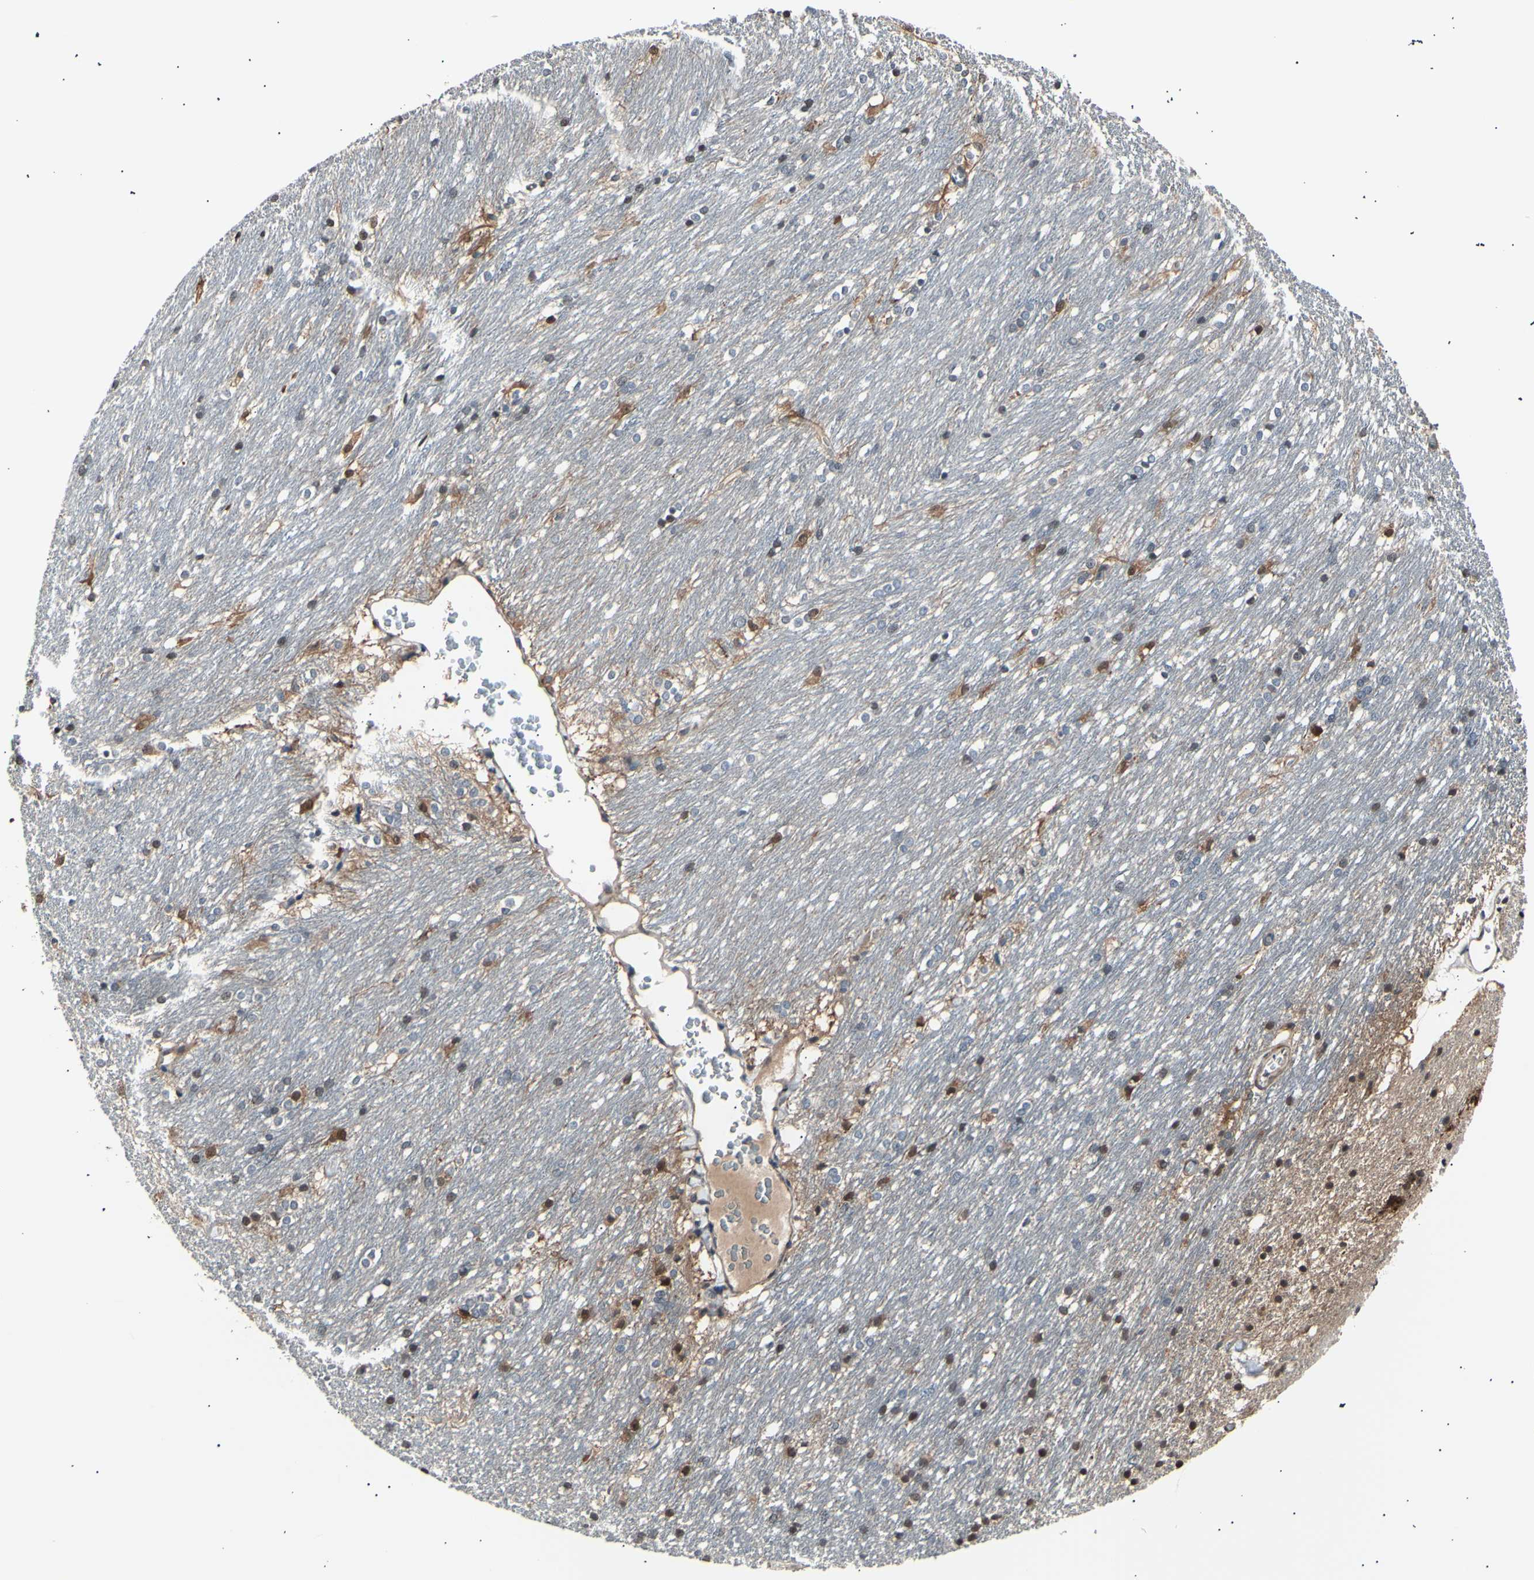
{"staining": {"intensity": "negative", "quantity": "none", "location": "none"}, "tissue": "caudate", "cell_type": "Glial cells", "image_type": "normal", "snomed": [{"axis": "morphology", "description": "Normal tissue, NOS"}, {"axis": "topography", "description": "Lateral ventricle wall"}], "caption": "High power microscopy photomicrograph of an immunohistochemistry (IHC) micrograph of unremarkable caudate, revealing no significant positivity in glial cells. (DAB (3,3'-diaminobenzidine) immunohistochemistry (IHC), high magnification).", "gene": "AK1", "patient": {"sex": "female", "age": 19}}